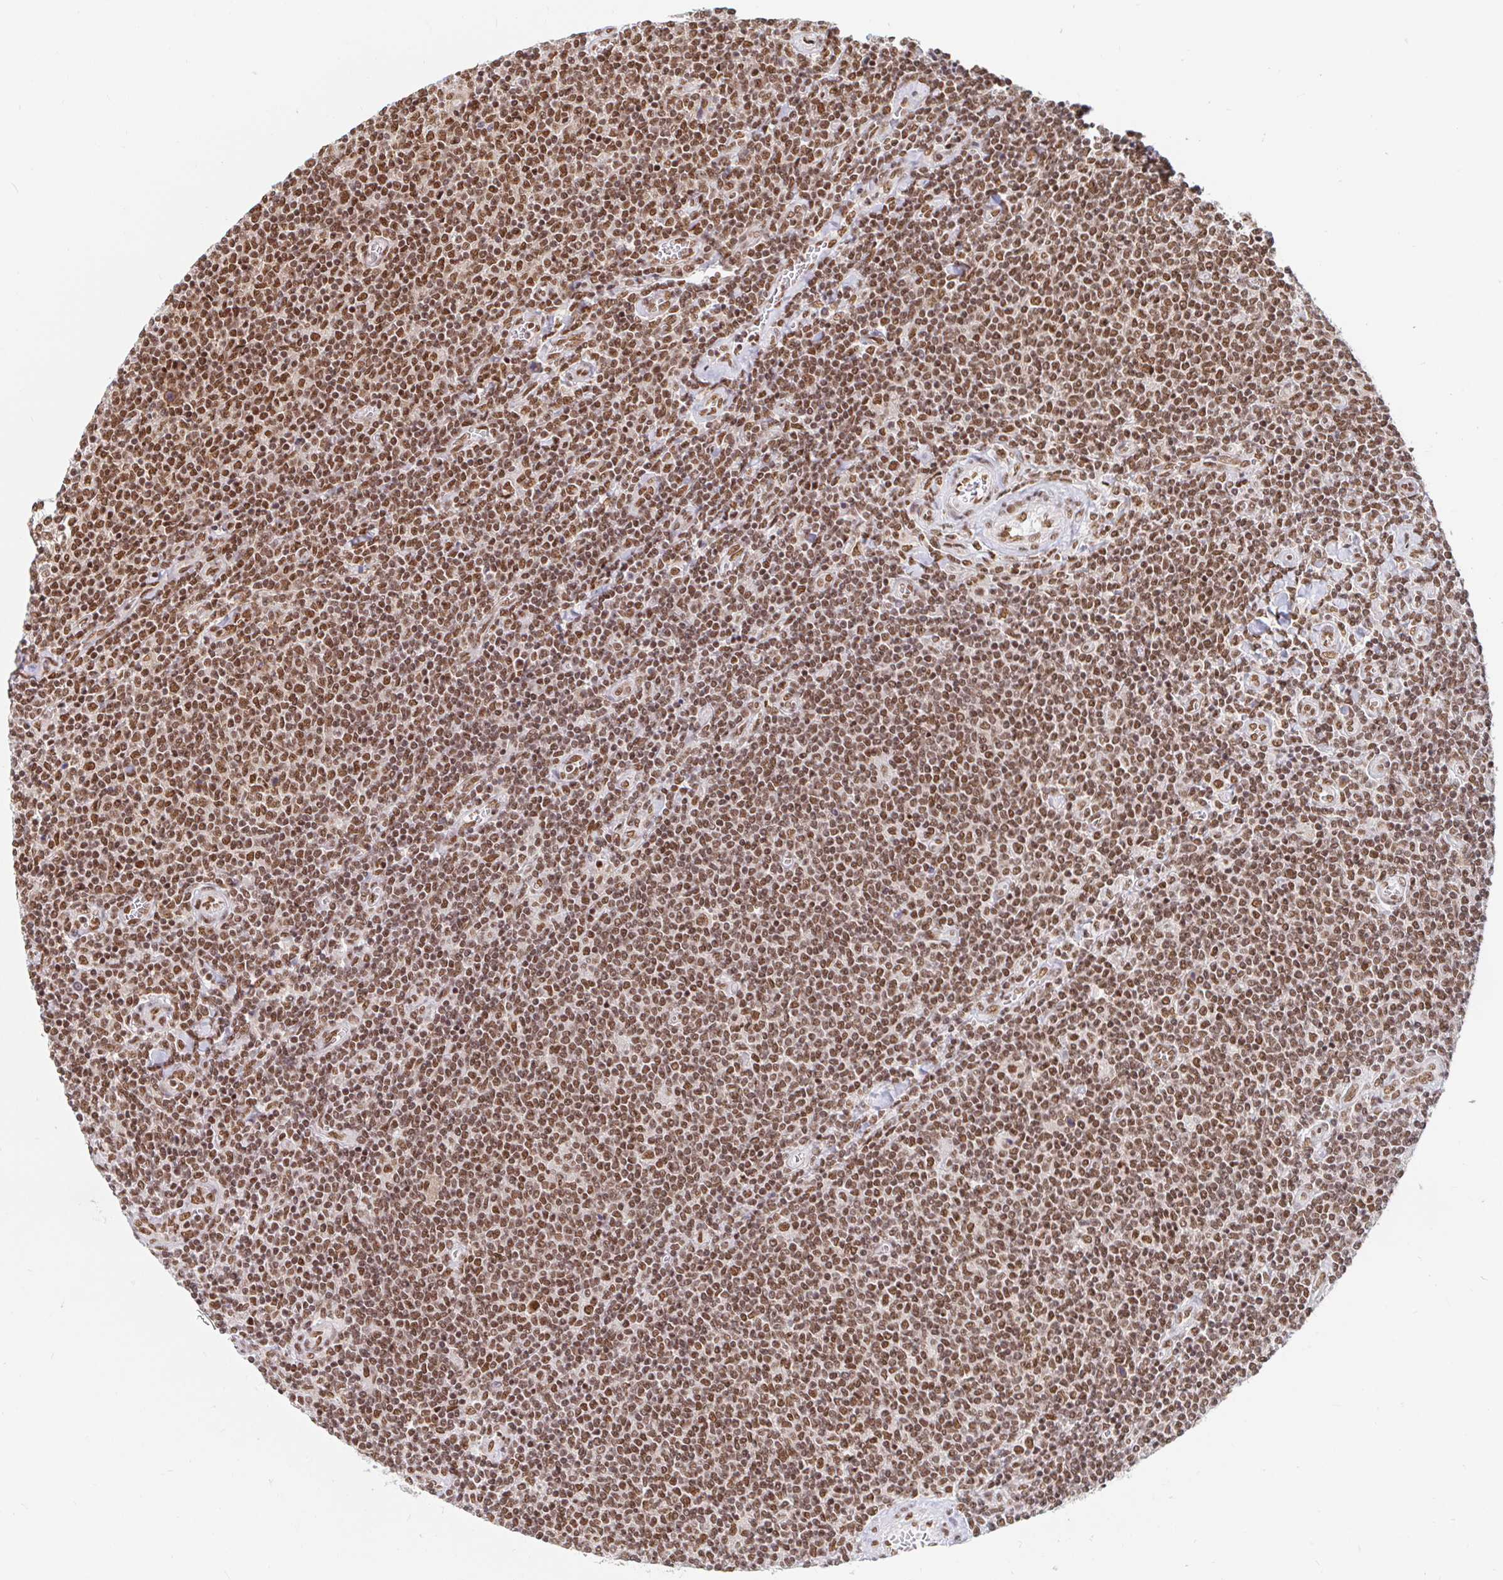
{"staining": {"intensity": "moderate", "quantity": ">75%", "location": "nuclear"}, "tissue": "lymphoma", "cell_type": "Tumor cells", "image_type": "cancer", "snomed": [{"axis": "morphology", "description": "Malignant lymphoma, non-Hodgkin's type, Low grade"}, {"axis": "topography", "description": "Lymph node"}], "caption": "Moderate nuclear positivity for a protein is identified in about >75% of tumor cells of lymphoma using IHC.", "gene": "RBMX", "patient": {"sex": "male", "age": 52}}